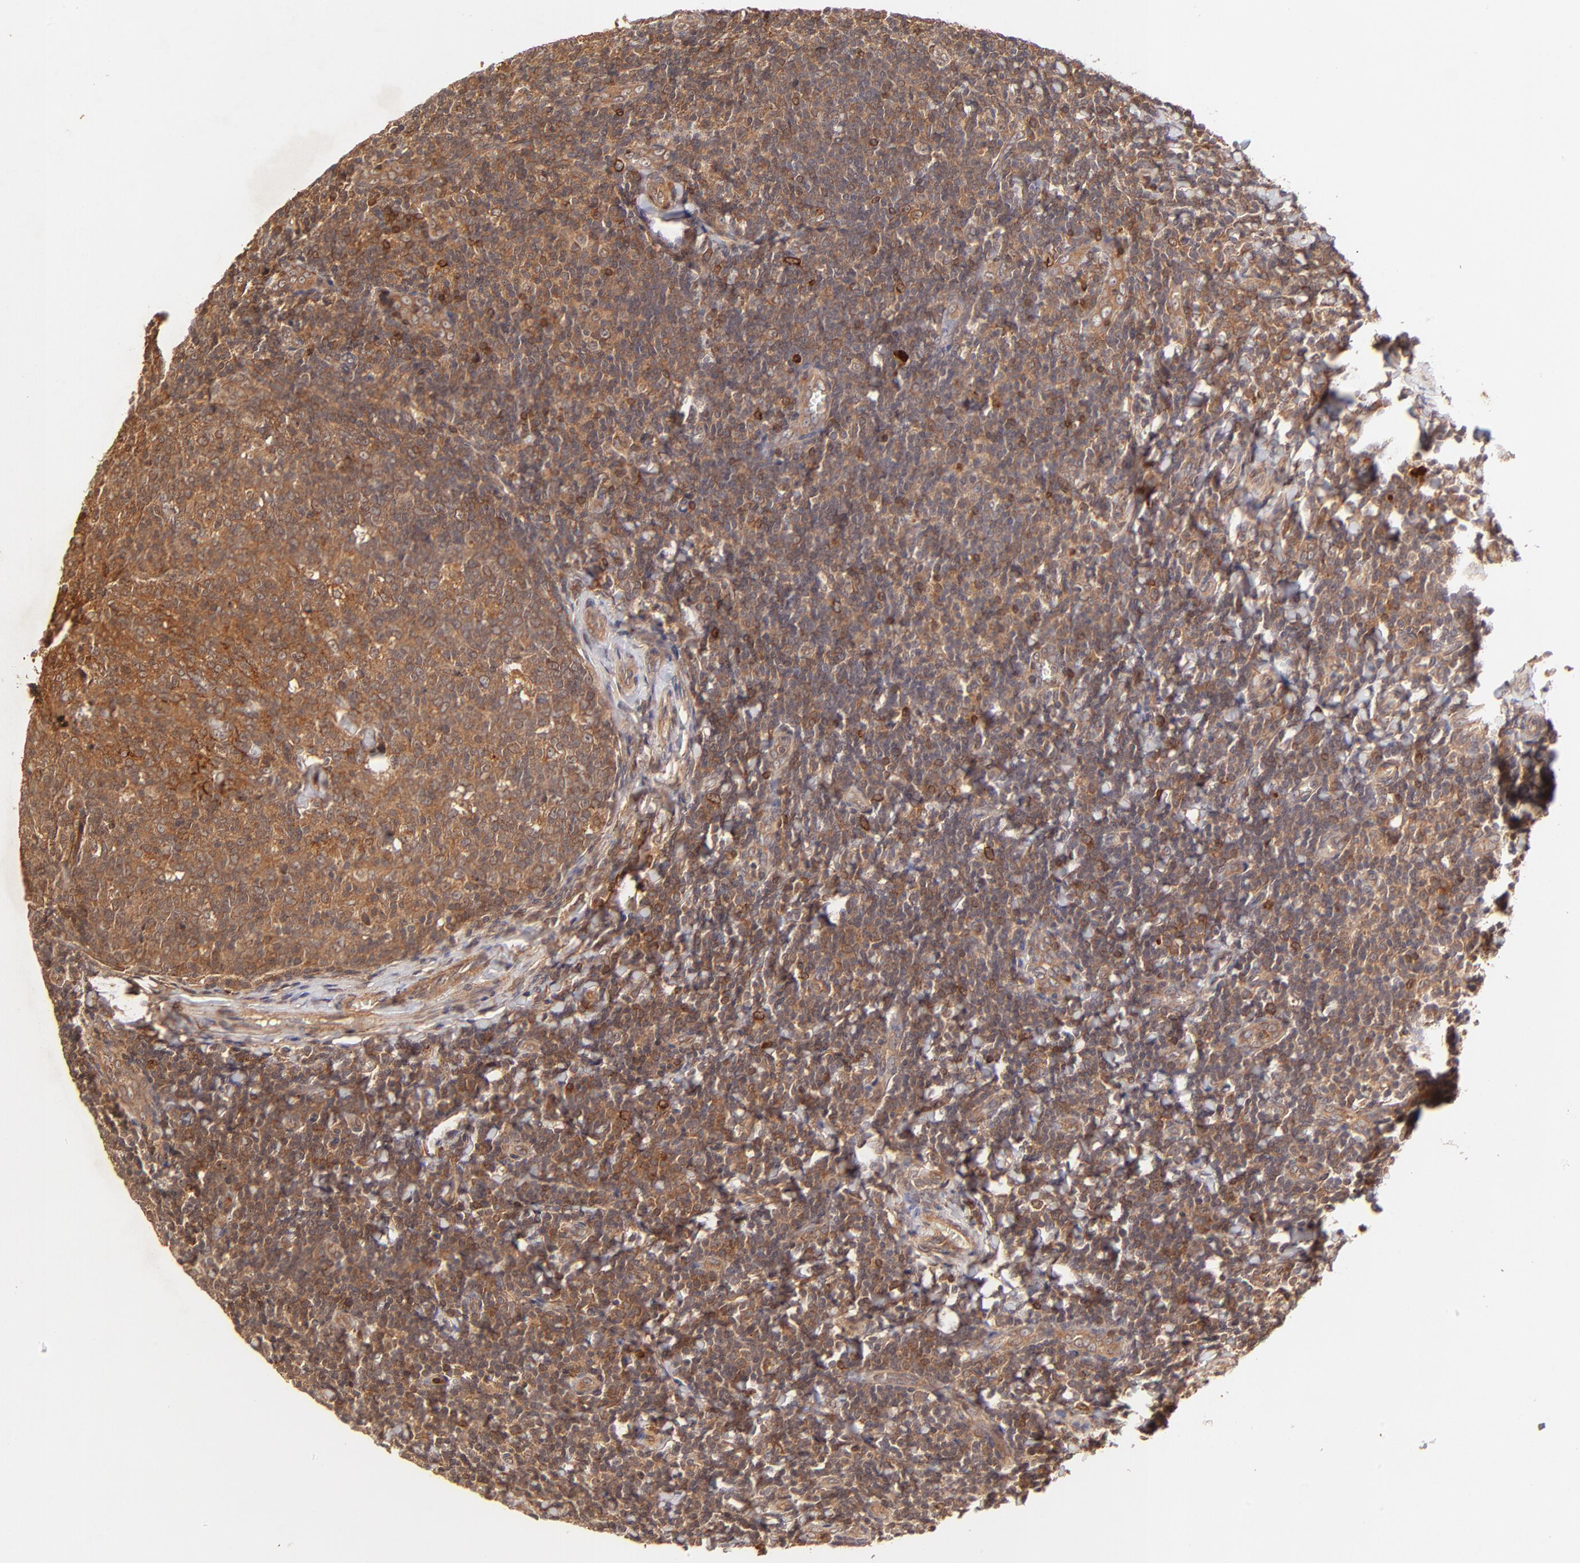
{"staining": {"intensity": "moderate", "quantity": ">75%", "location": "cytoplasmic/membranous"}, "tissue": "tonsil", "cell_type": "Germinal center cells", "image_type": "normal", "snomed": [{"axis": "morphology", "description": "Normal tissue, NOS"}, {"axis": "topography", "description": "Tonsil"}], "caption": "Protein staining of benign tonsil demonstrates moderate cytoplasmic/membranous expression in approximately >75% of germinal center cells.", "gene": "ITGB1", "patient": {"sex": "male", "age": 31}}